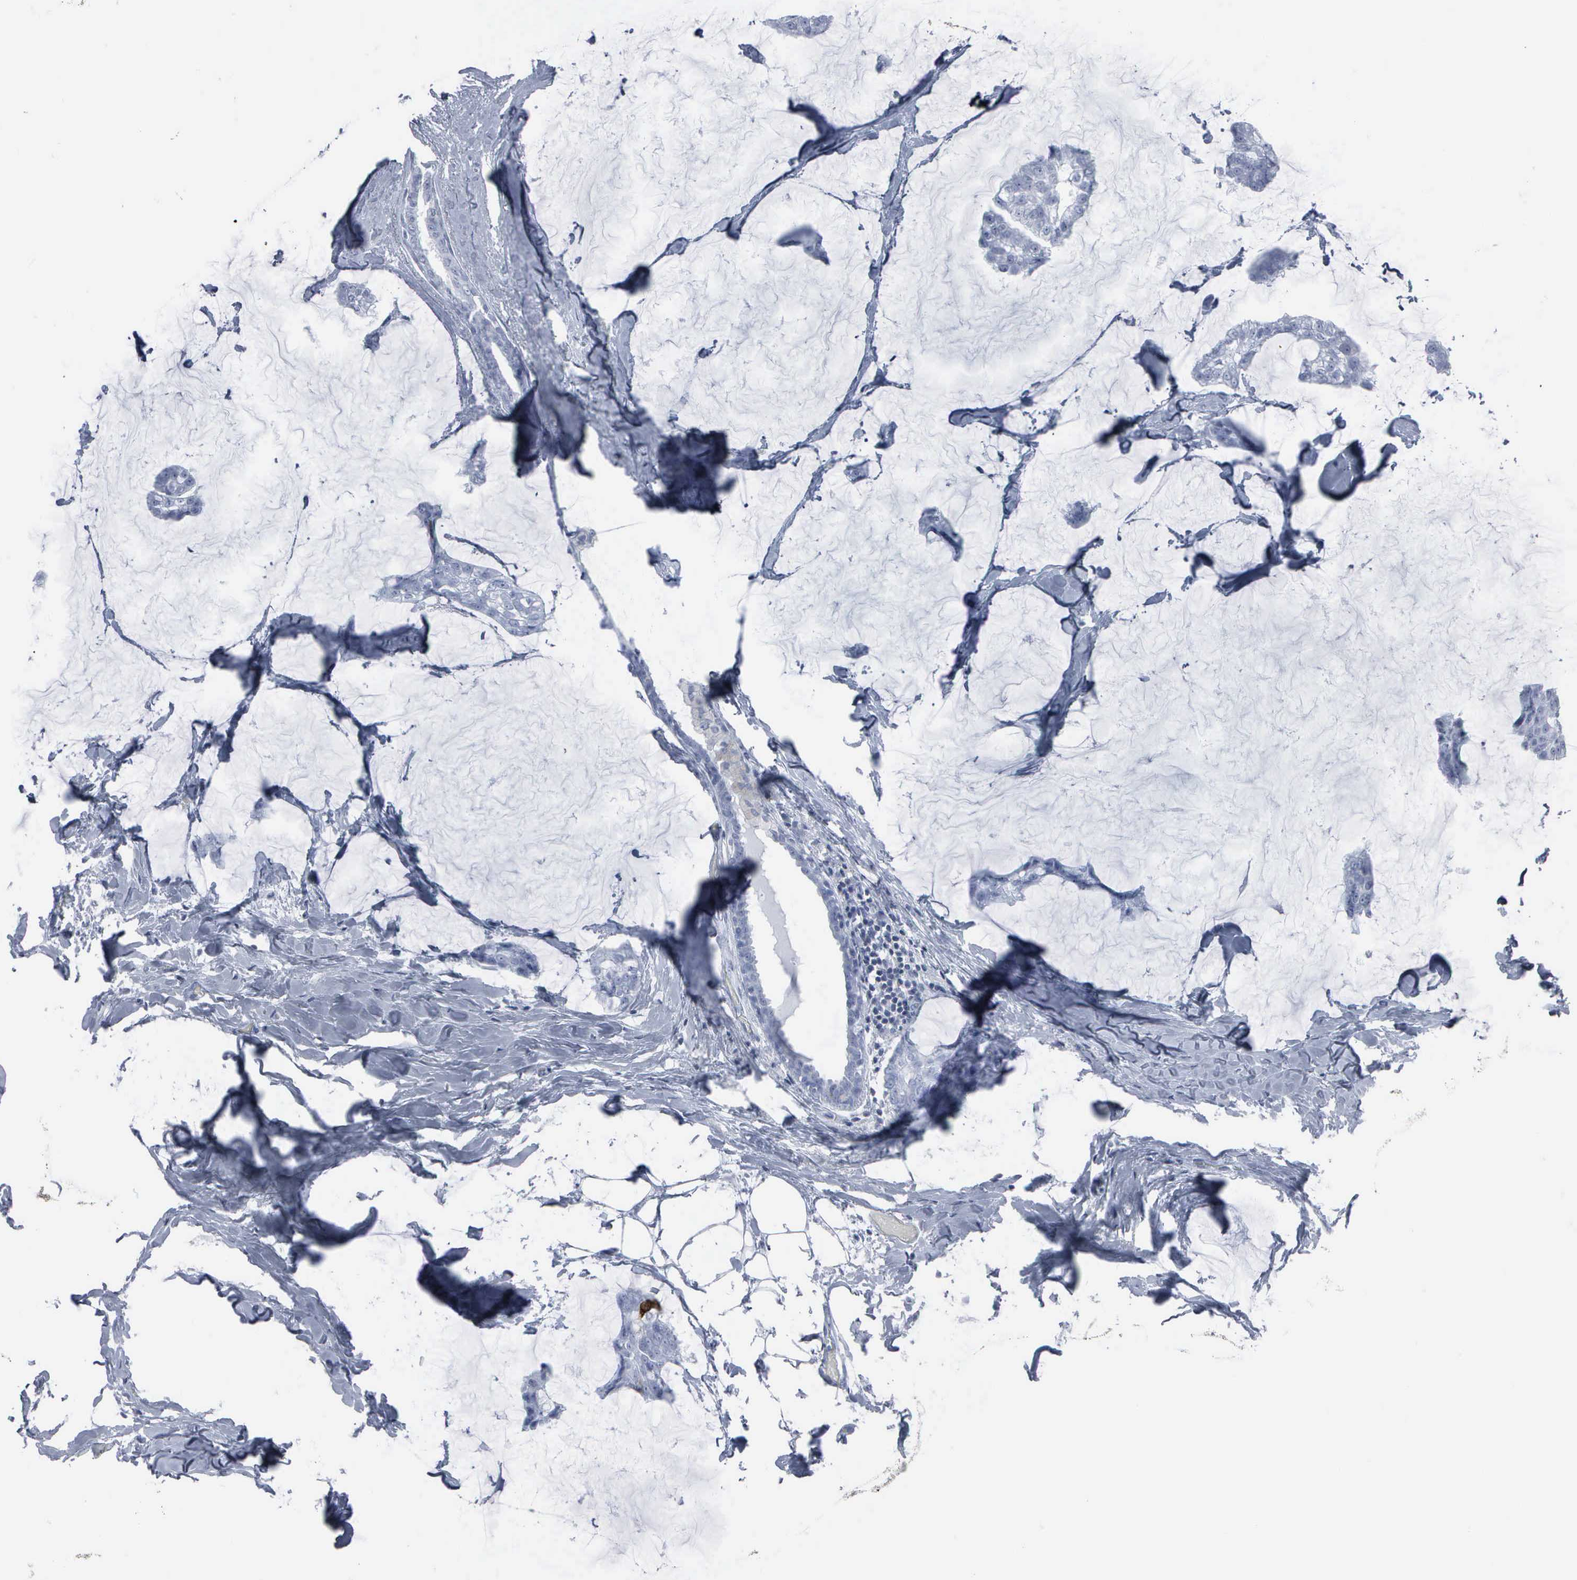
{"staining": {"intensity": "moderate", "quantity": "<25%", "location": "nuclear"}, "tissue": "breast cancer", "cell_type": "Tumor cells", "image_type": "cancer", "snomed": [{"axis": "morphology", "description": "Duct carcinoma"}, {"axis": "topography", "description": "Breast"}], "caption": "IHC photomicrograph of neoplastic tissue: human invasive ductal carcinoma (breast) stained using immunohistochemistry shows low levels of moderate protein expression localized specifically in the nuclear of tumor cells, appearing as a nuclear brown color.", "gene": "CCNB1", "patient": {"sex": "female", "age": 93}}